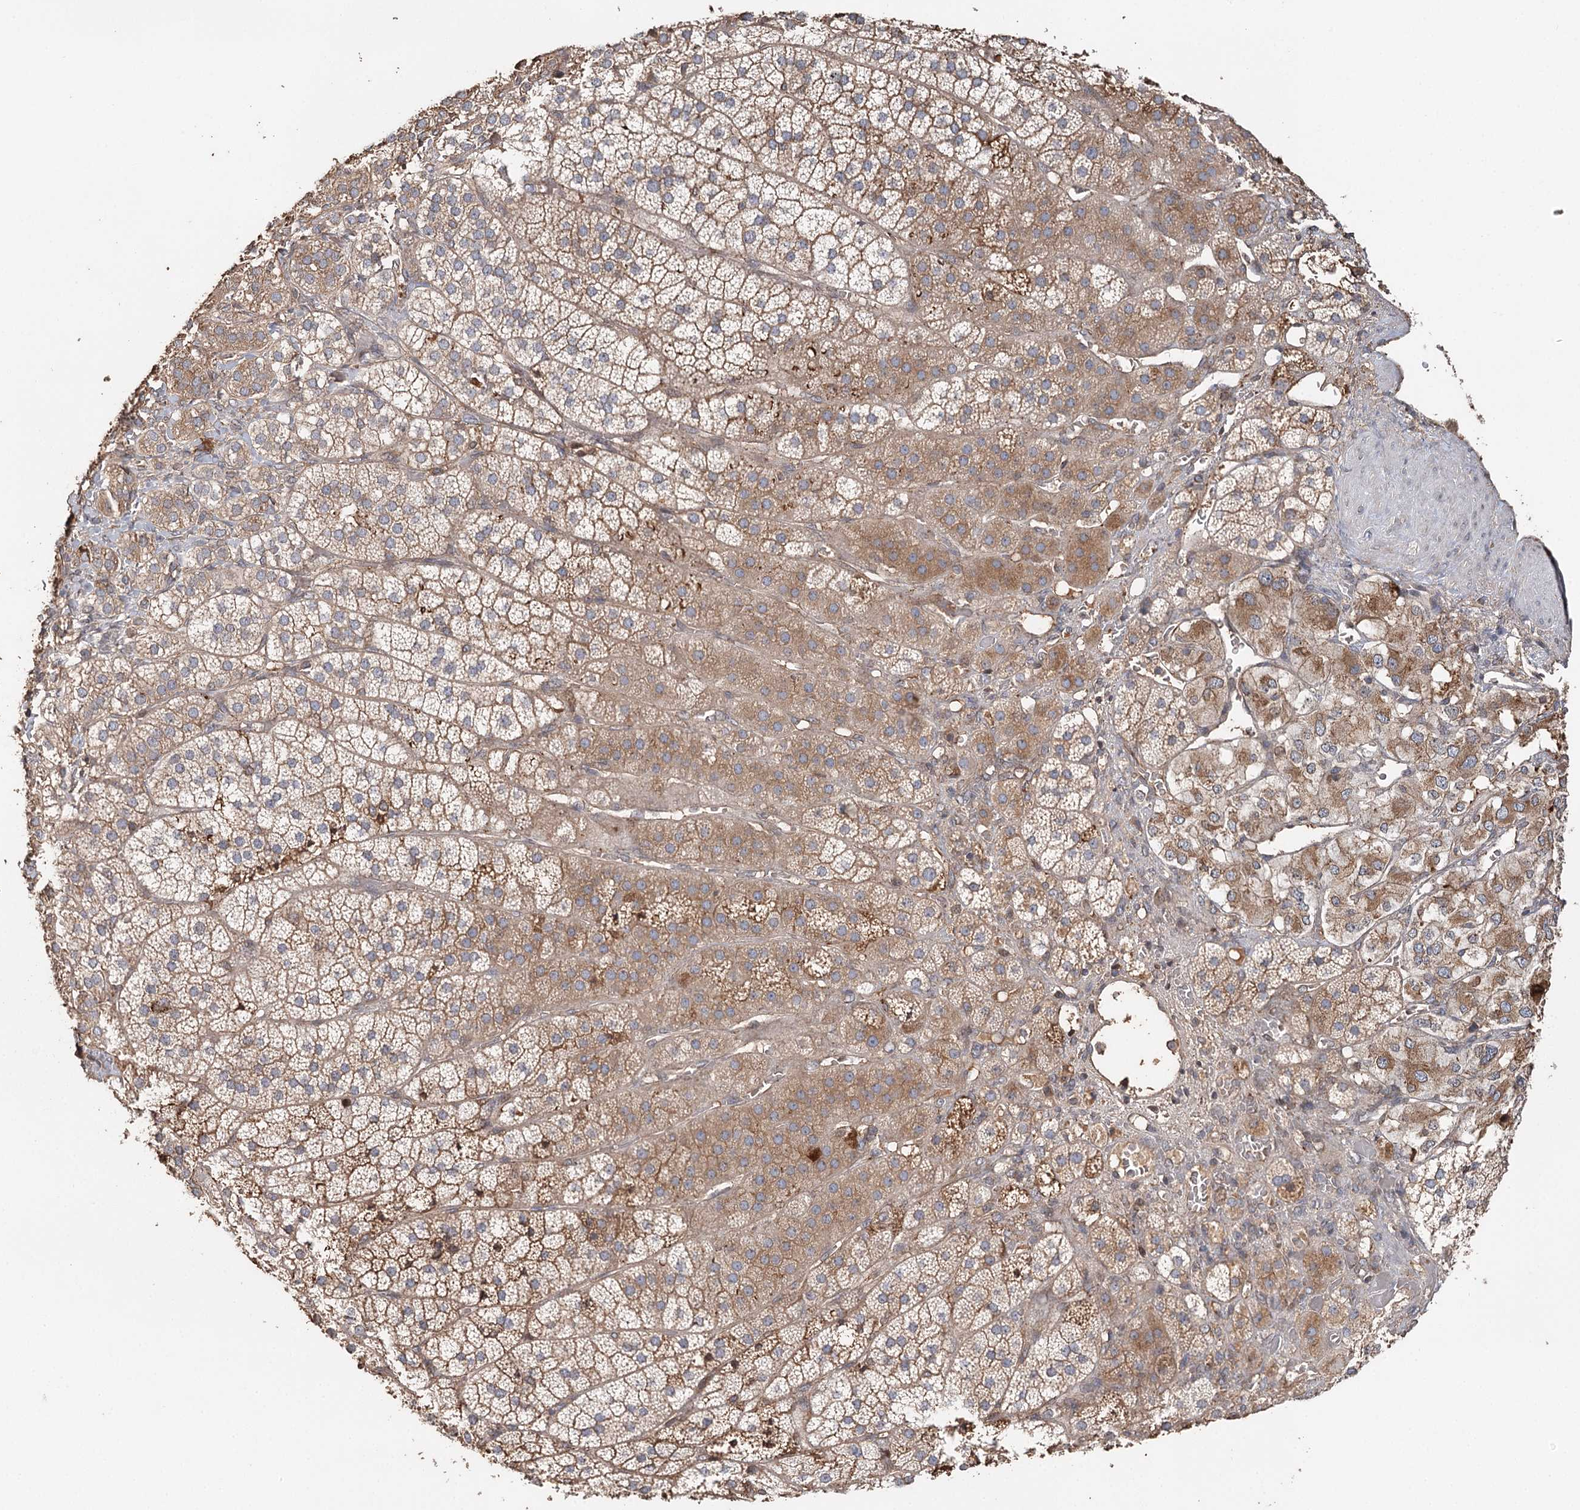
{"staining": {"intensity": "moderate", "quantity": ">75%", "location": "cytoplasmic/membranous"}, "tissue": "adrenal gland", "cell_type": "Glandular cells", "image_type": "normal", "snomed": [{"axis": "morphology", "description": "Normal tissue, NOS"}, {"axis": "topography", "description": "Adrenal gland"}], "caption": "A histopathology image of adrenal gland stained for a protein exhibits moderate cytoplasmic/membranous brown staining in glandular cells. (Brightfield microscopy of DAB IHC at high magnification).", "gene": "SYVN1", "patient": {"sex": "female", "age": 44}}